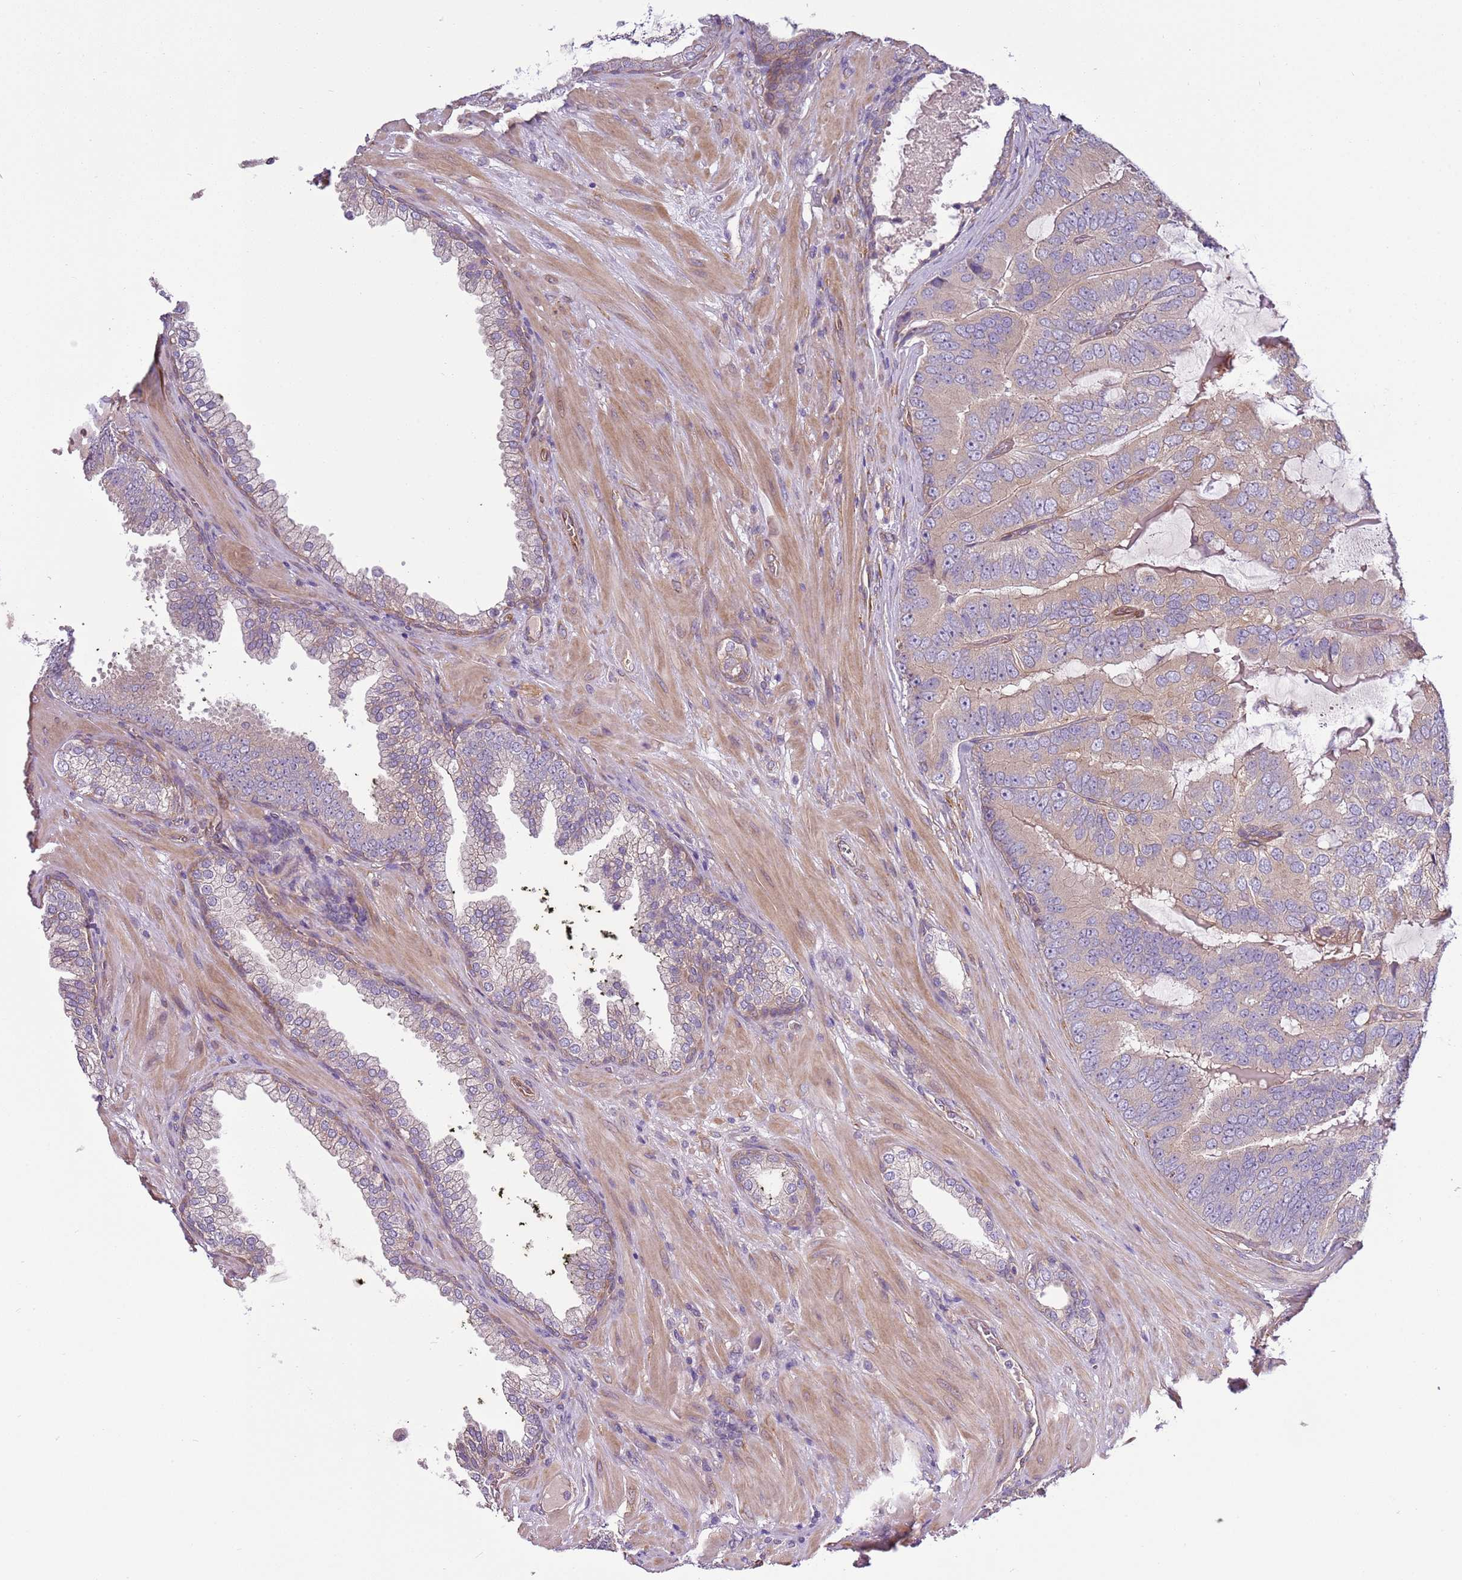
{"staining": {"intensity": "weak", "quantity": "<25%", "location": "cytoplasmic/membranous"}, "tissue": "prostate cancer", "cell_type": "Tumor cells", "image_type": "cancer", "snomed": [{"axis": "morphology", "description": "Adenocarcinoma, High grade"}, {"axis": "topography", "description": "Prostate"}], "caption": "Human adenocarcinoma (high-grade) (prostate) stained for a protein using immunohistochemistry displays no positivity in tumor cells.", "gene": "GNL1", "patient": {"sex": "male", "age": 55}}